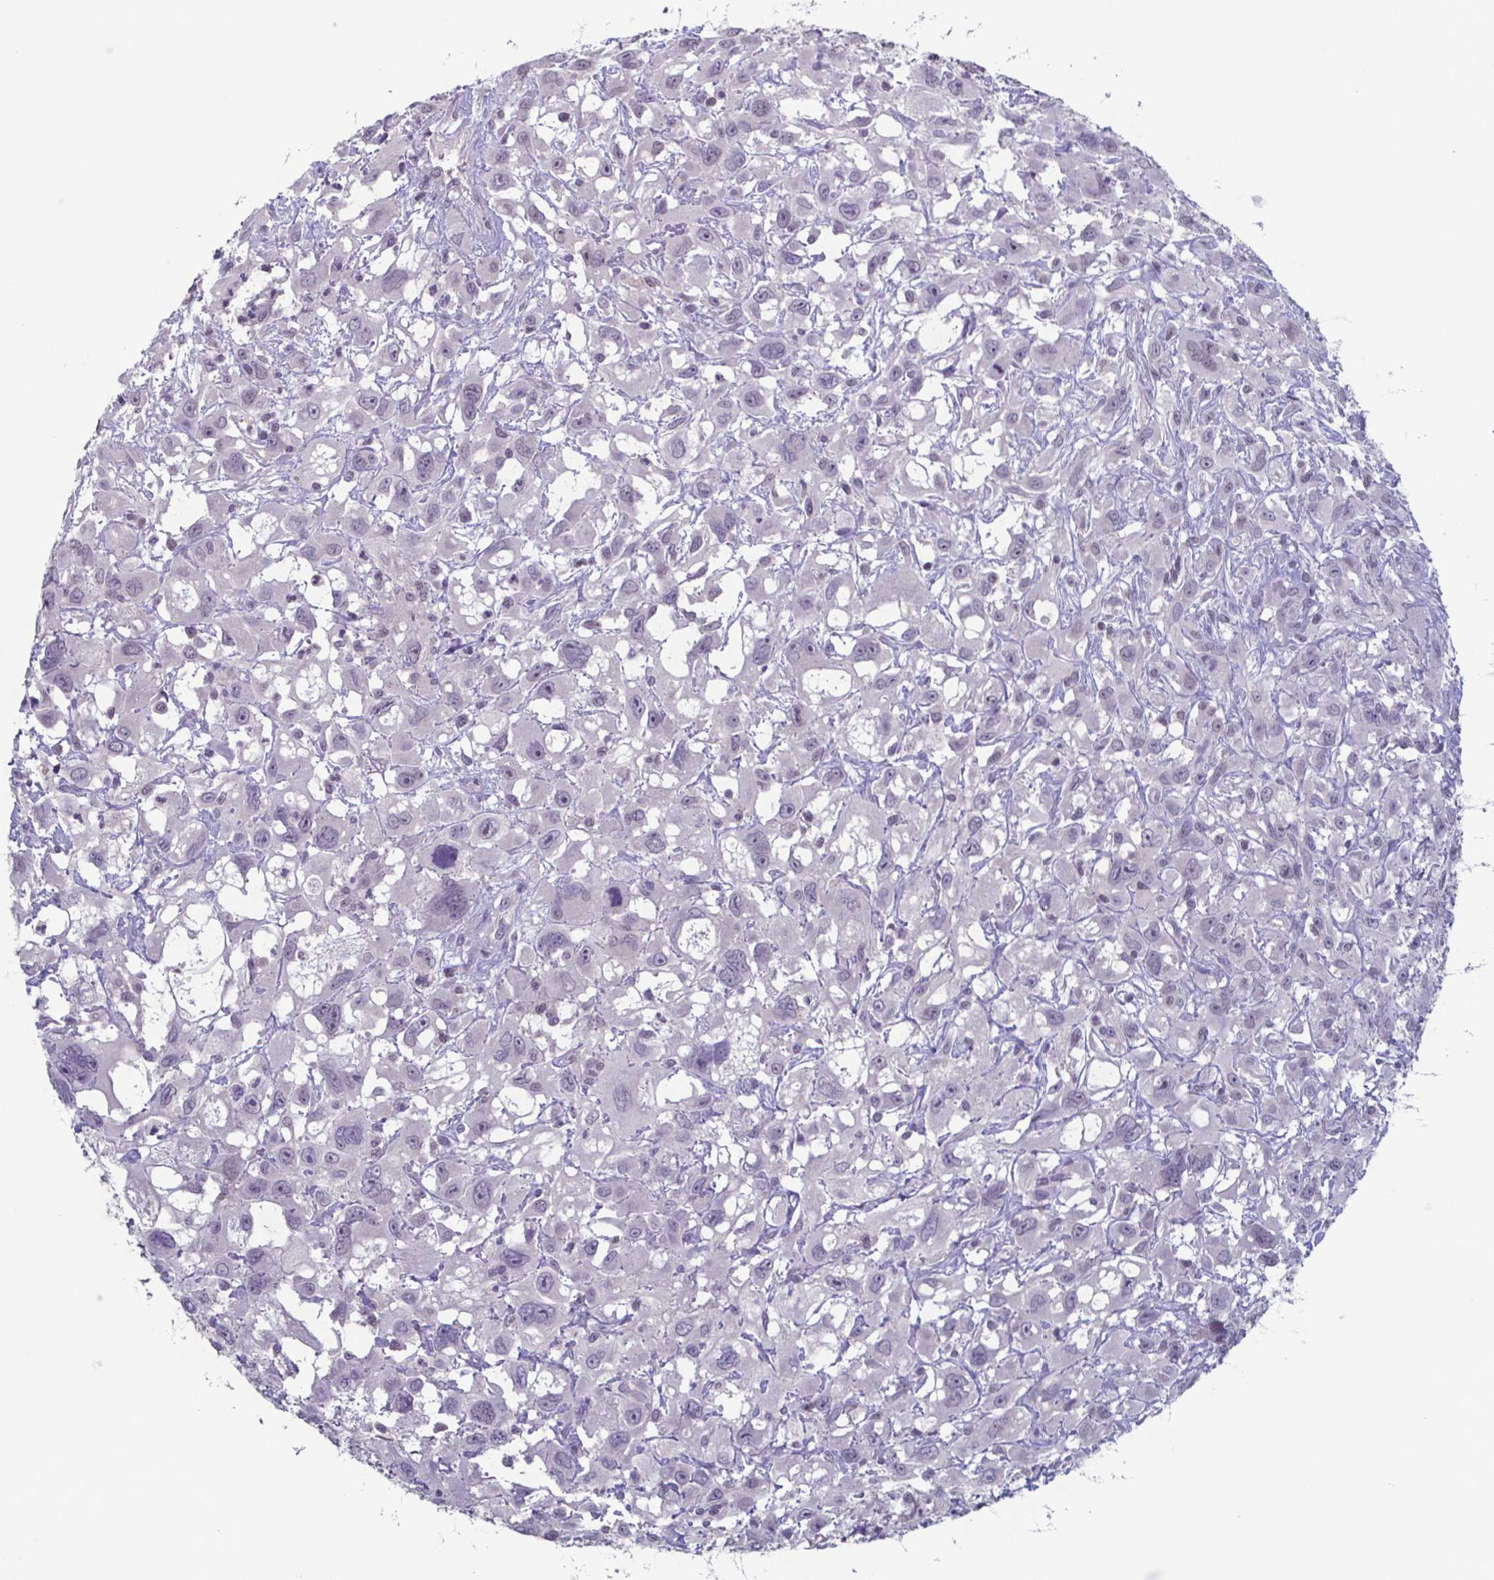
{"staining": {"intensity": "weak", "quantity": "<25%", "location": "nuclear"}, "tissue": "head and neck cancer", "cell_type": "Tumor cells", "image_type": "cancer", "snomed": [{"axis": "morphology", "description": "Squamous cell carcinoma, NOS"}, {"axis": "morphology", "description": "Squamous cell carcinoma, metastatic, NOS"}, {"axis": "topography", "description": "Oral tissue"}, {"axis": "topography", "description": "Head-Neck"}], "caption": "Tumor cells are negative for brown protein staining in head and neck squamous cell carcinoma. (DAB (3,3'-diaminobenzidine) immunohistochemistry (IHC), high magnification).", "gene": "TDP2", "patient": {"sex": "female", "age": 85}}